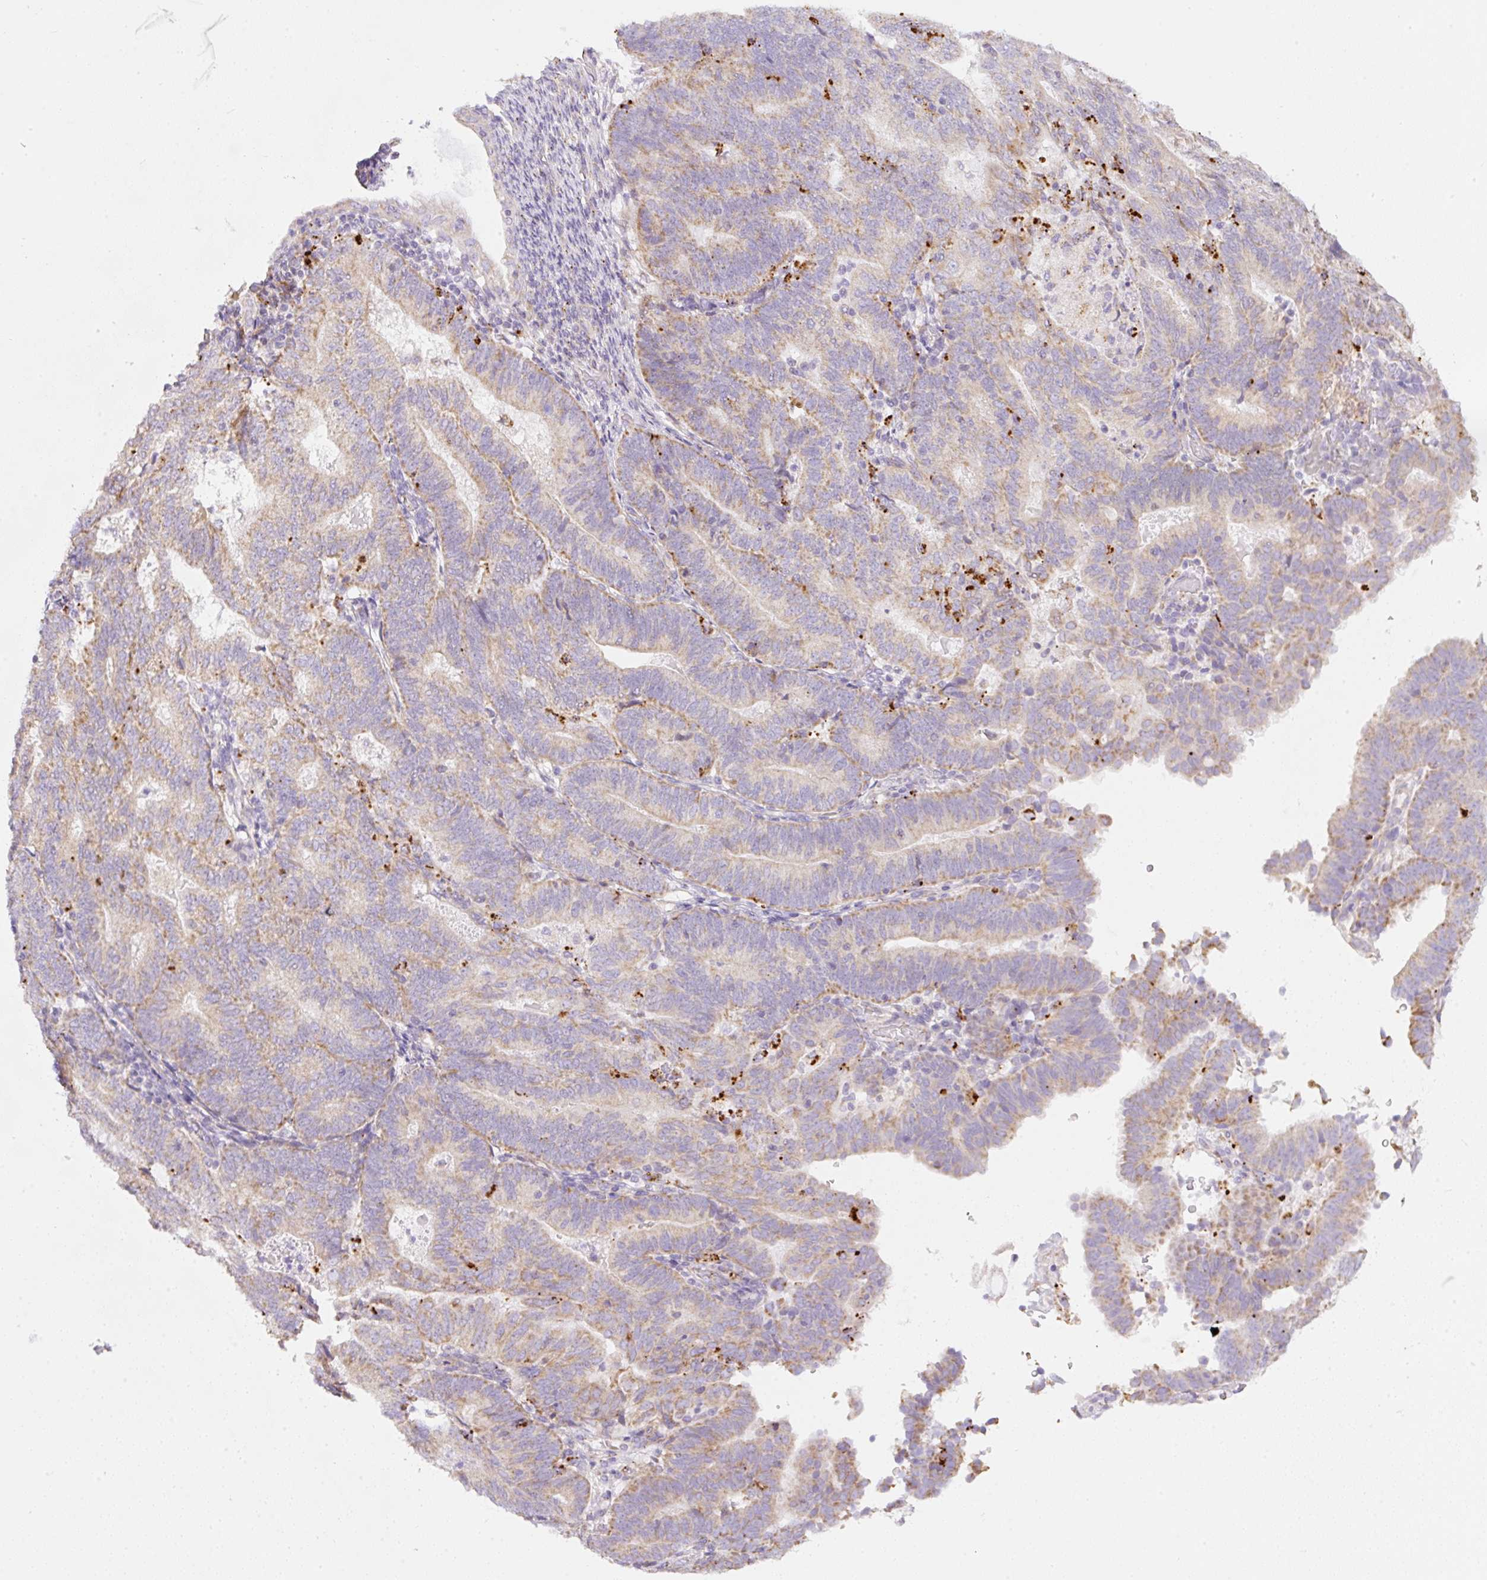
{"staining": {"intensity": "weak", "quantity": ">75%", "location": "cytoplasmic/membranous"}, "tissue": "endometrial cancer", "cell_type": "Tumor cells", "image_type": "cancer", "snomed": [{"axis": "morphology", "description": "Adenocarcinoma, NOS"}, {"axis": "topography", "description": "Endometrium"}], "caption": "About >75% of tumor cells in adenocarcinoma (endometrial) display weak cytoplasmic/membranous protein staining as visualized by brown immunohistochemical staining.", "gene": "CLEC3A", "patient": {"sex": "female", "age": 70}}